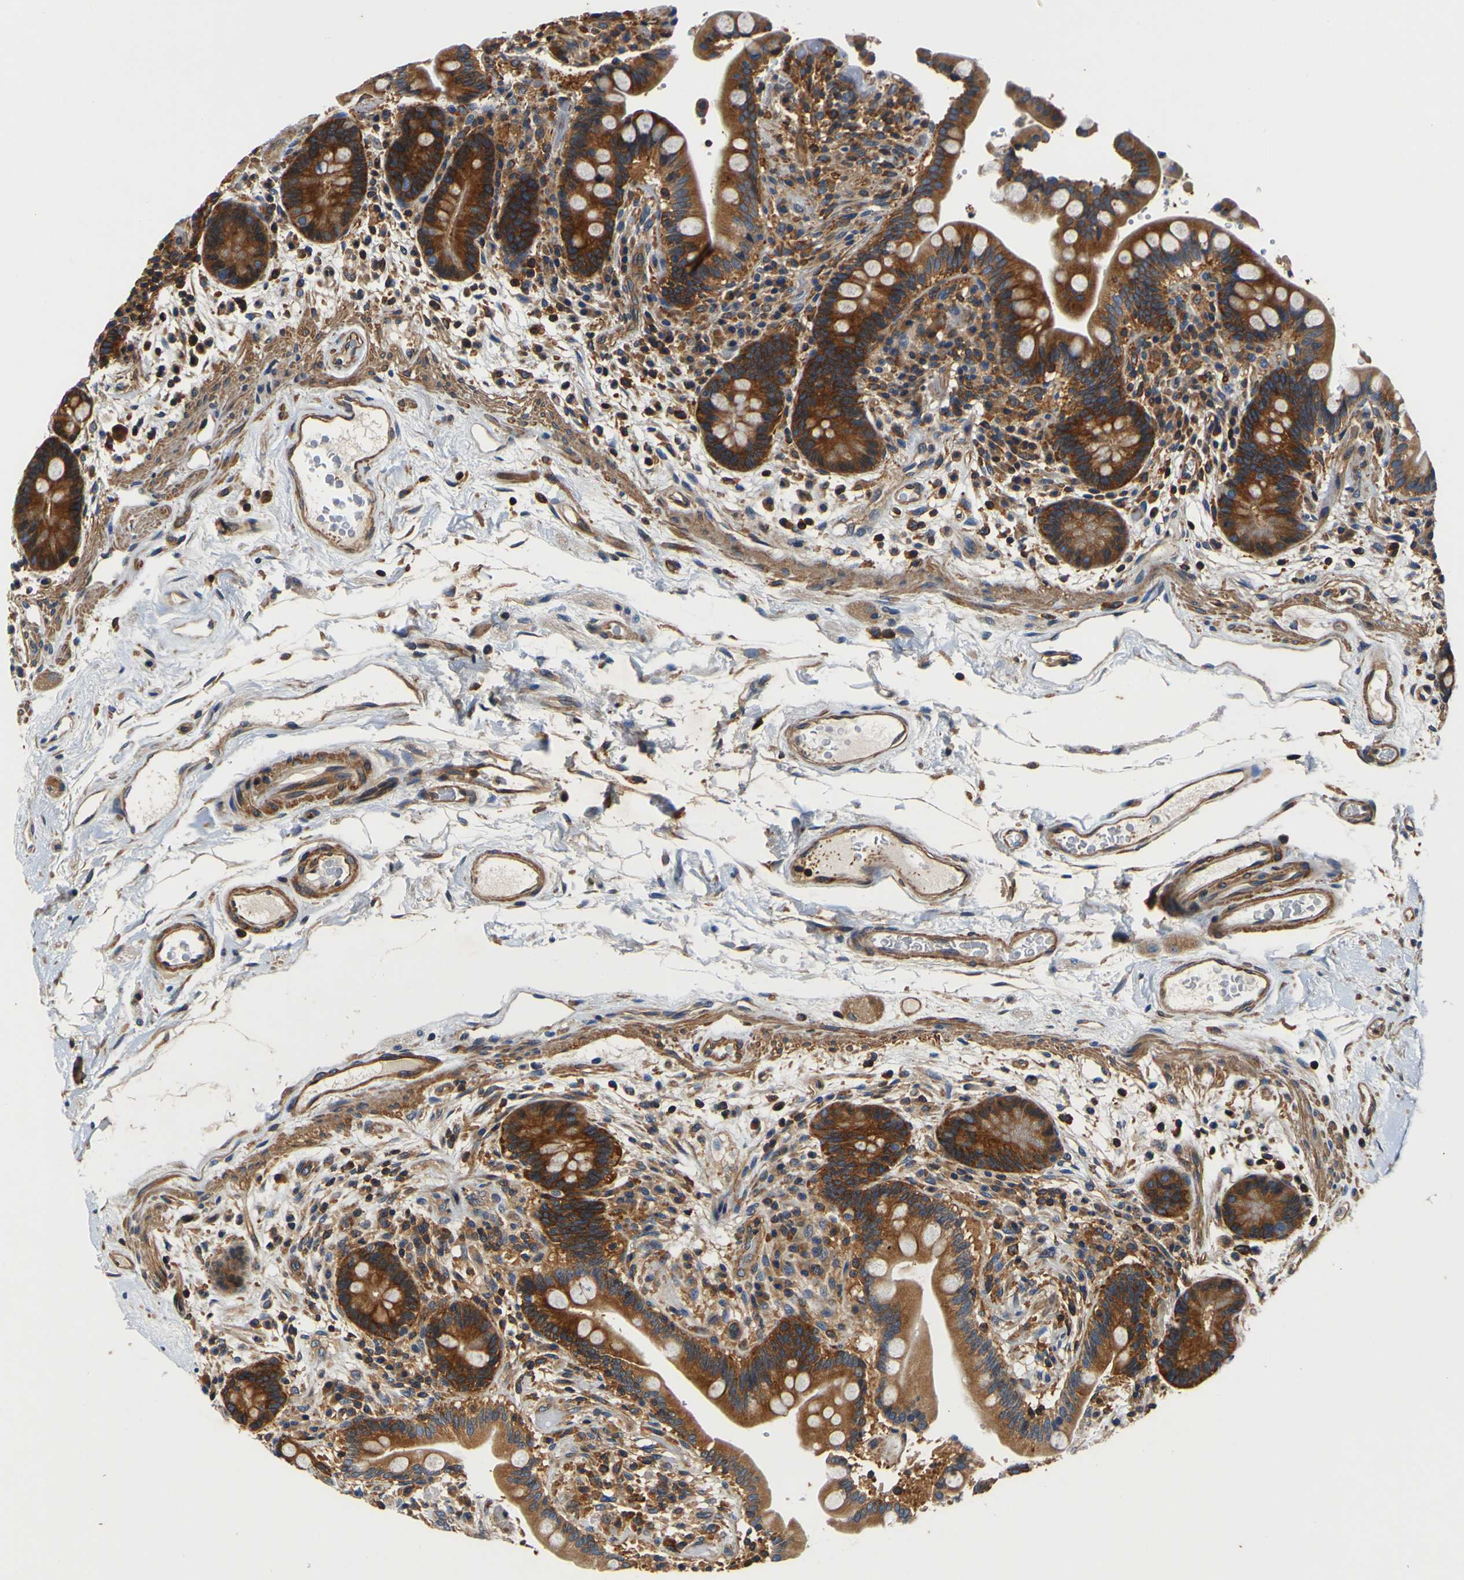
{"staining": {"intensity": "moderate", "quantity": ">75%", "location": "cytoplasmic/membranous"}, "tissue": "colon", "cell_type": "Endothelial cells", "image_type": "normal", "snomed": [{"axis": "morphology", "description": "Normal tissue, NOS"}, {"axis": "topography", "description": "Colon"}], "caption": "Immunohistochemical staining of unremarkable colon demonstrates medium levels of moderate cytoplasmic/membranous expression in about >75% of endothelial cells. (Brightfield microscopy of DAB IHC at high magnification).", "gene": "CNR2", "patient": {"sex": "male", "age": 73}}